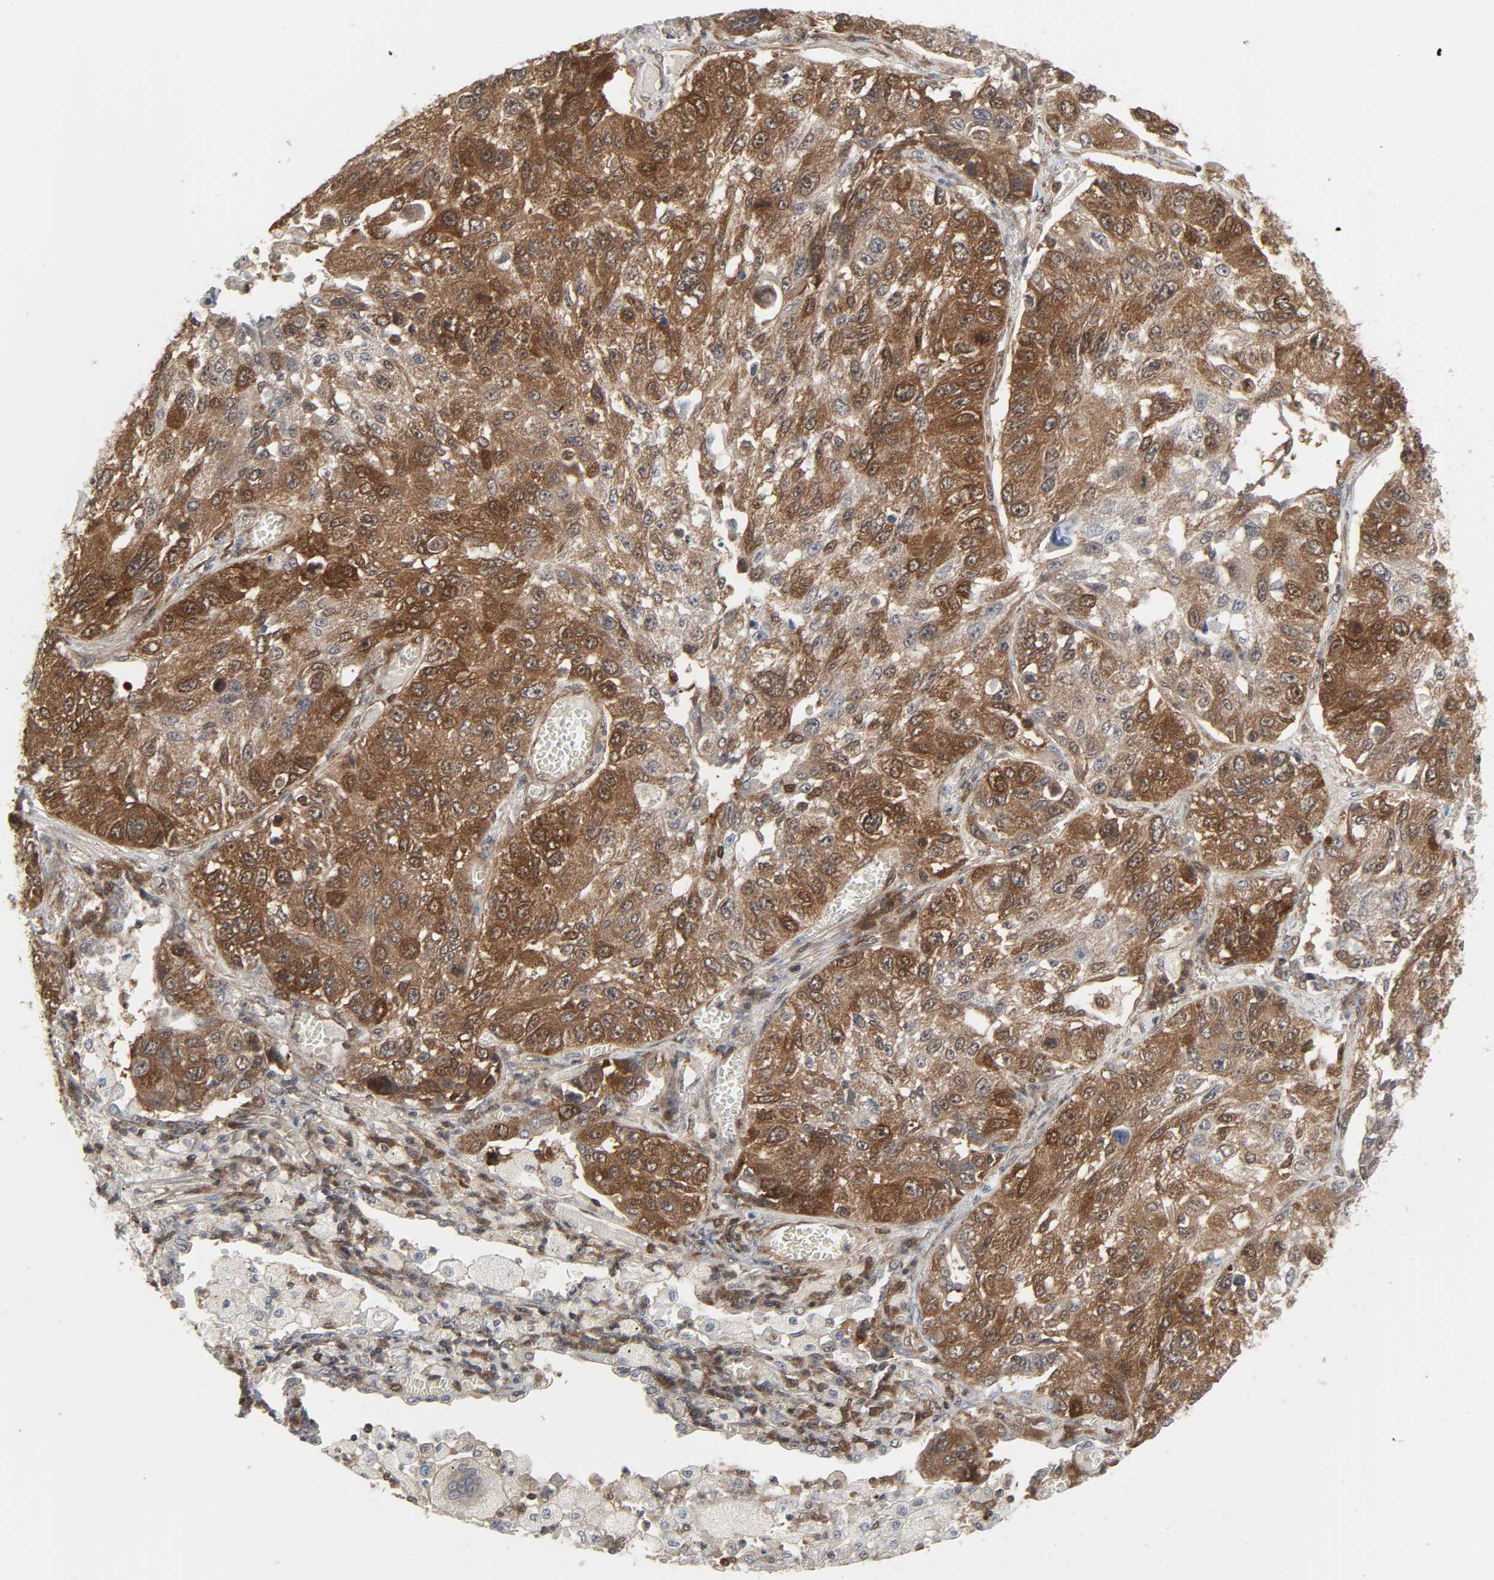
{"staining": {"intensity": "moderate", "quantity": ">75%", "location": "cytoplasmic/membranous"}, "tissue": "lung cancer", "cell_type": "Tumor cells", "image_type": "cancer", "snomed": [{"axis": "morphology", "description": "Squamous cell carcinoma, NOS"}, {"axis": "topography", "description": "Lung"}], "caption": "Lung cancer (squamous cell carcinoma) tissue demonstrates moderate cytoplasmic/membranous positivity in about >75% of tumor cells, visualized by immunohistochemistry.", "gene": "GSK3A", "patient": {"sex": "male", "age": 71}}